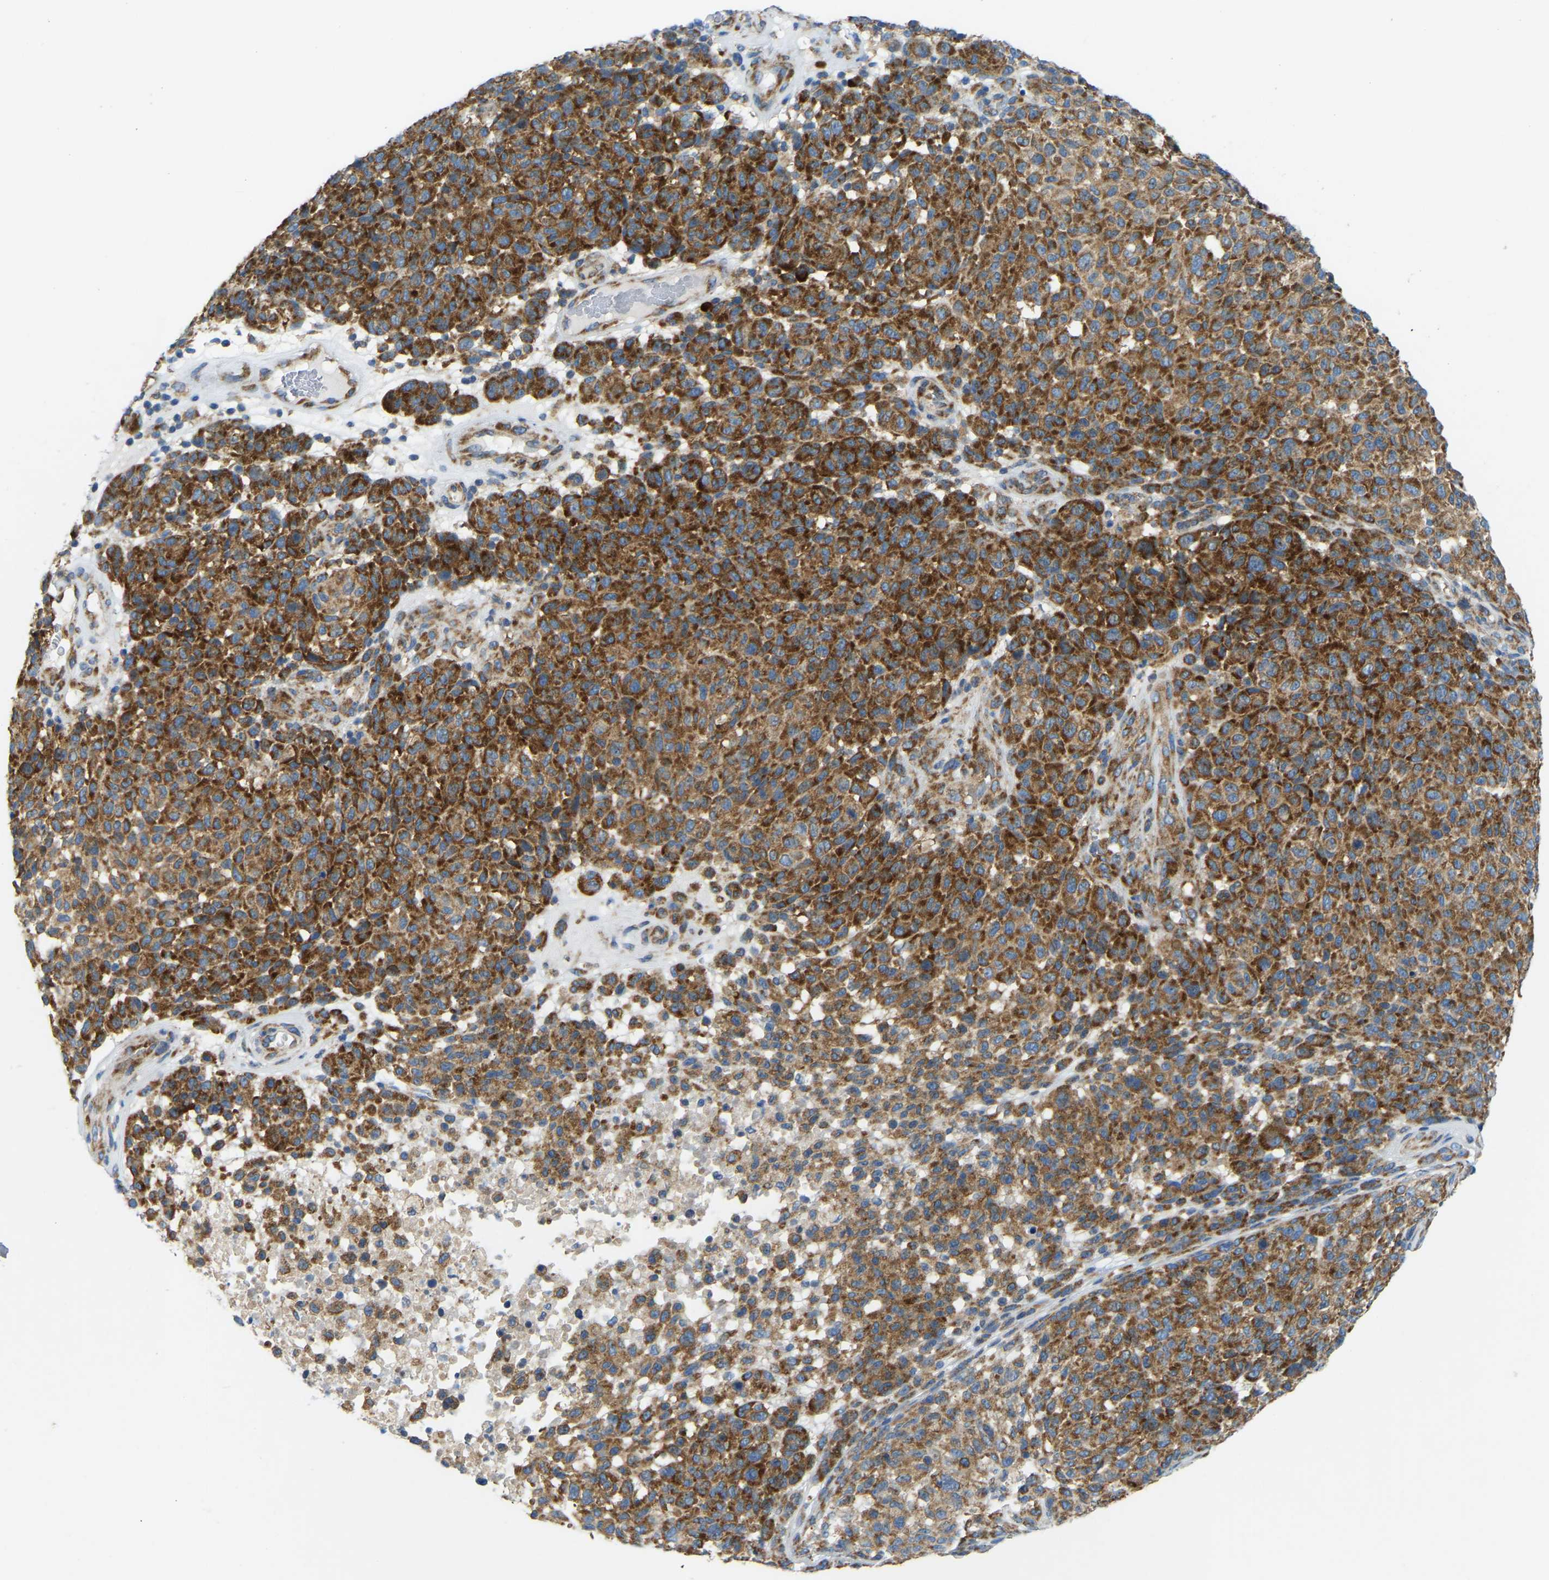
{"staining": {"intensity": "strong", "quantity": ">75%", "location": "cytoplasmic/membranous"}, "tissue": "melanoma", "cell_type": "Tumor cells", "image_type": "cancer", "snomed": [{"axis": "morphology", "description": "Malignant melanoma, NOS"}, {"axis": "topography", "description": "Skin"}], "caption": "Protein expression by IHC demonstrates strong cytoplasmic/membranous positivity in about >75% of tumor cells in melanoma.", "gene": "SND1", "patient": {"sex": "male", "age": 59}}